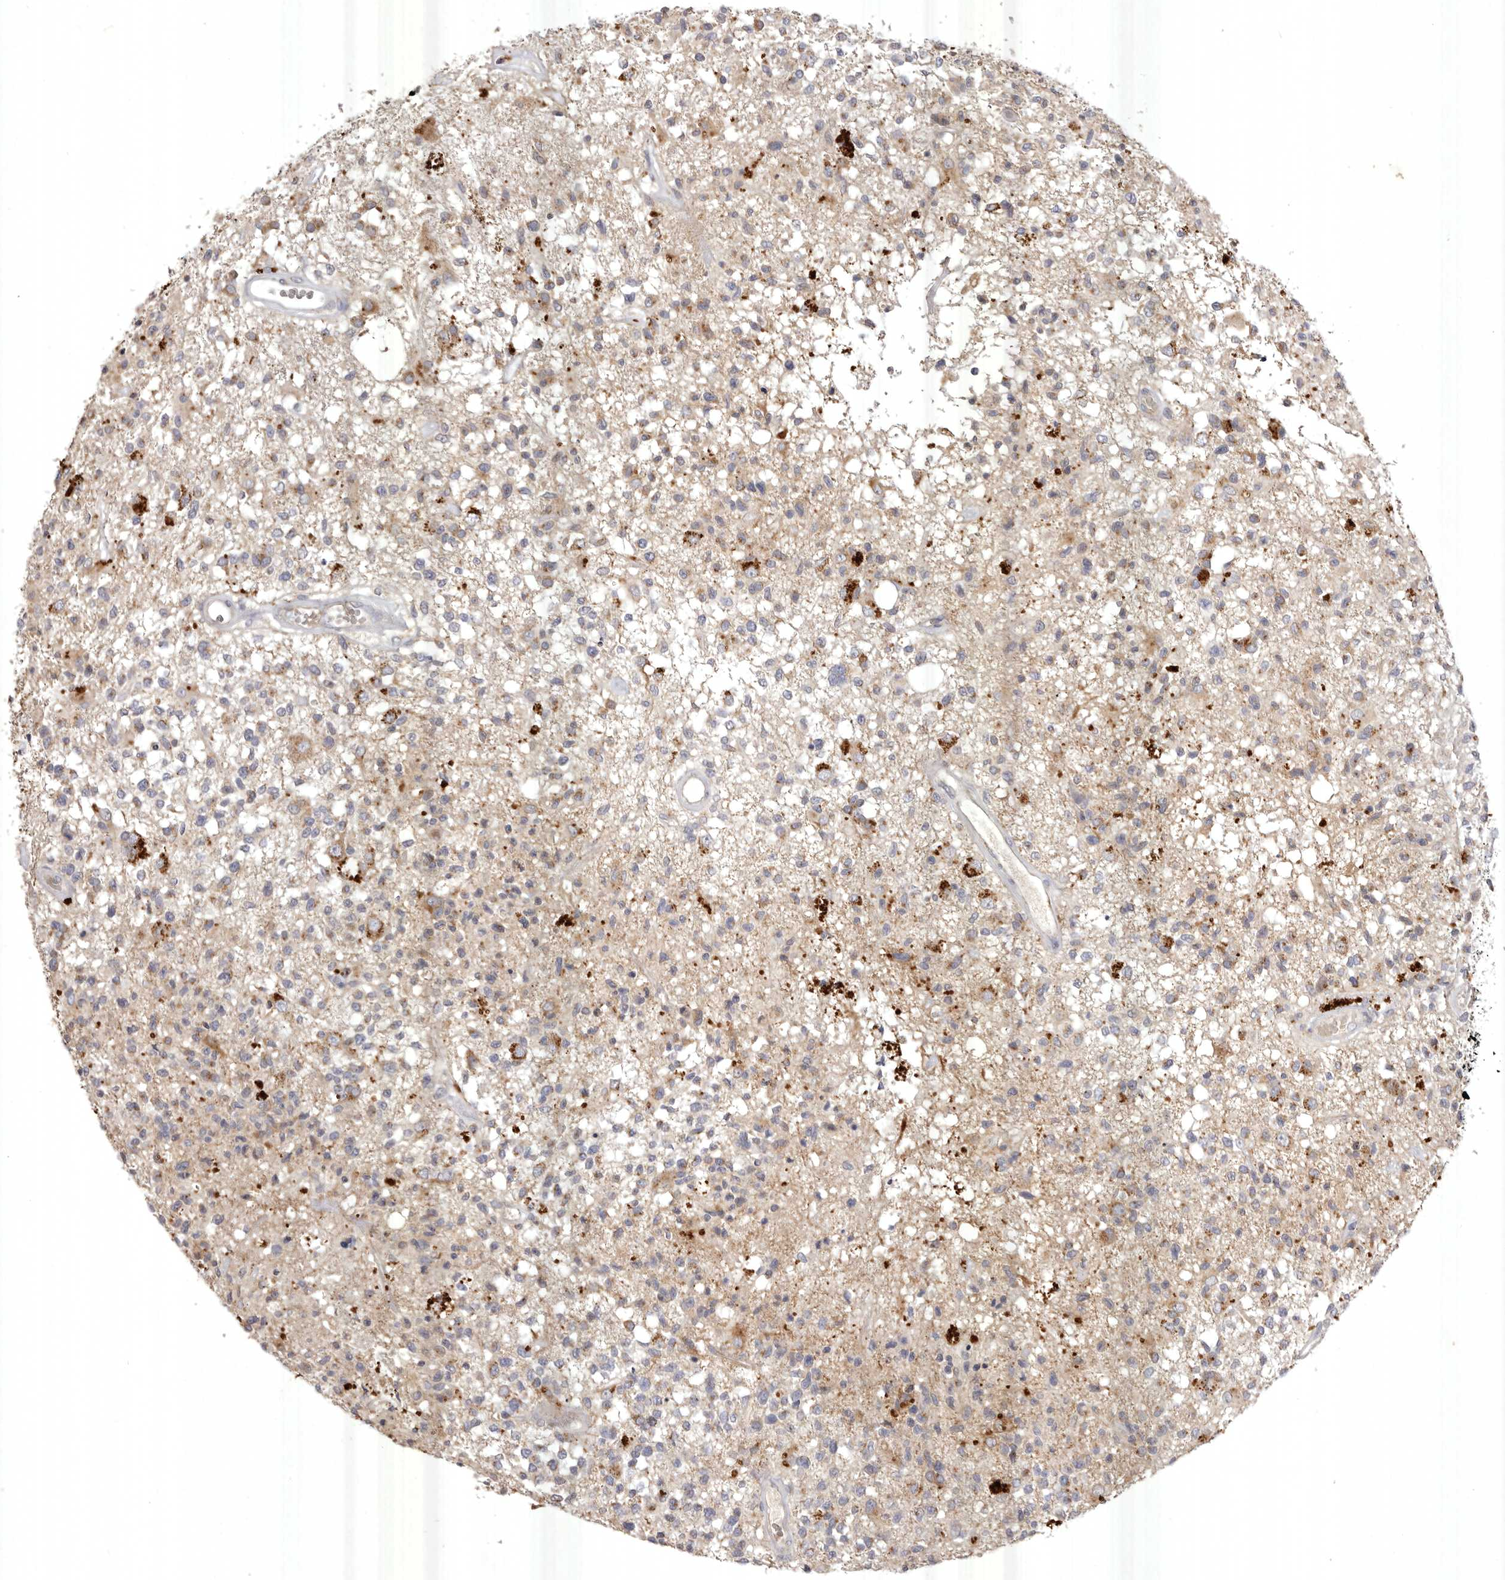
{"staining": {"intensity": "moderate", "quantity": "<25%", "location": "cytoplasmic/membranous"}, "tissue": "glioma", "cell_type": "Tumor cells", "image_type": "cancer", "snomed": [{"axis": "morphology", "description": "Glioma, malignant, High grade"}, {"axis": "morphology", "description": "Glioblastoma, NOS"}, {"axis": "topography", "description": "Brain"}], "caption": "High-grade glioma (malignant) stained for a protein reveals moderate cytoplasmic/membranous positivity in tumor cells.", "gene": "USP24", "patient": {"sex": "male", "age": 60}}